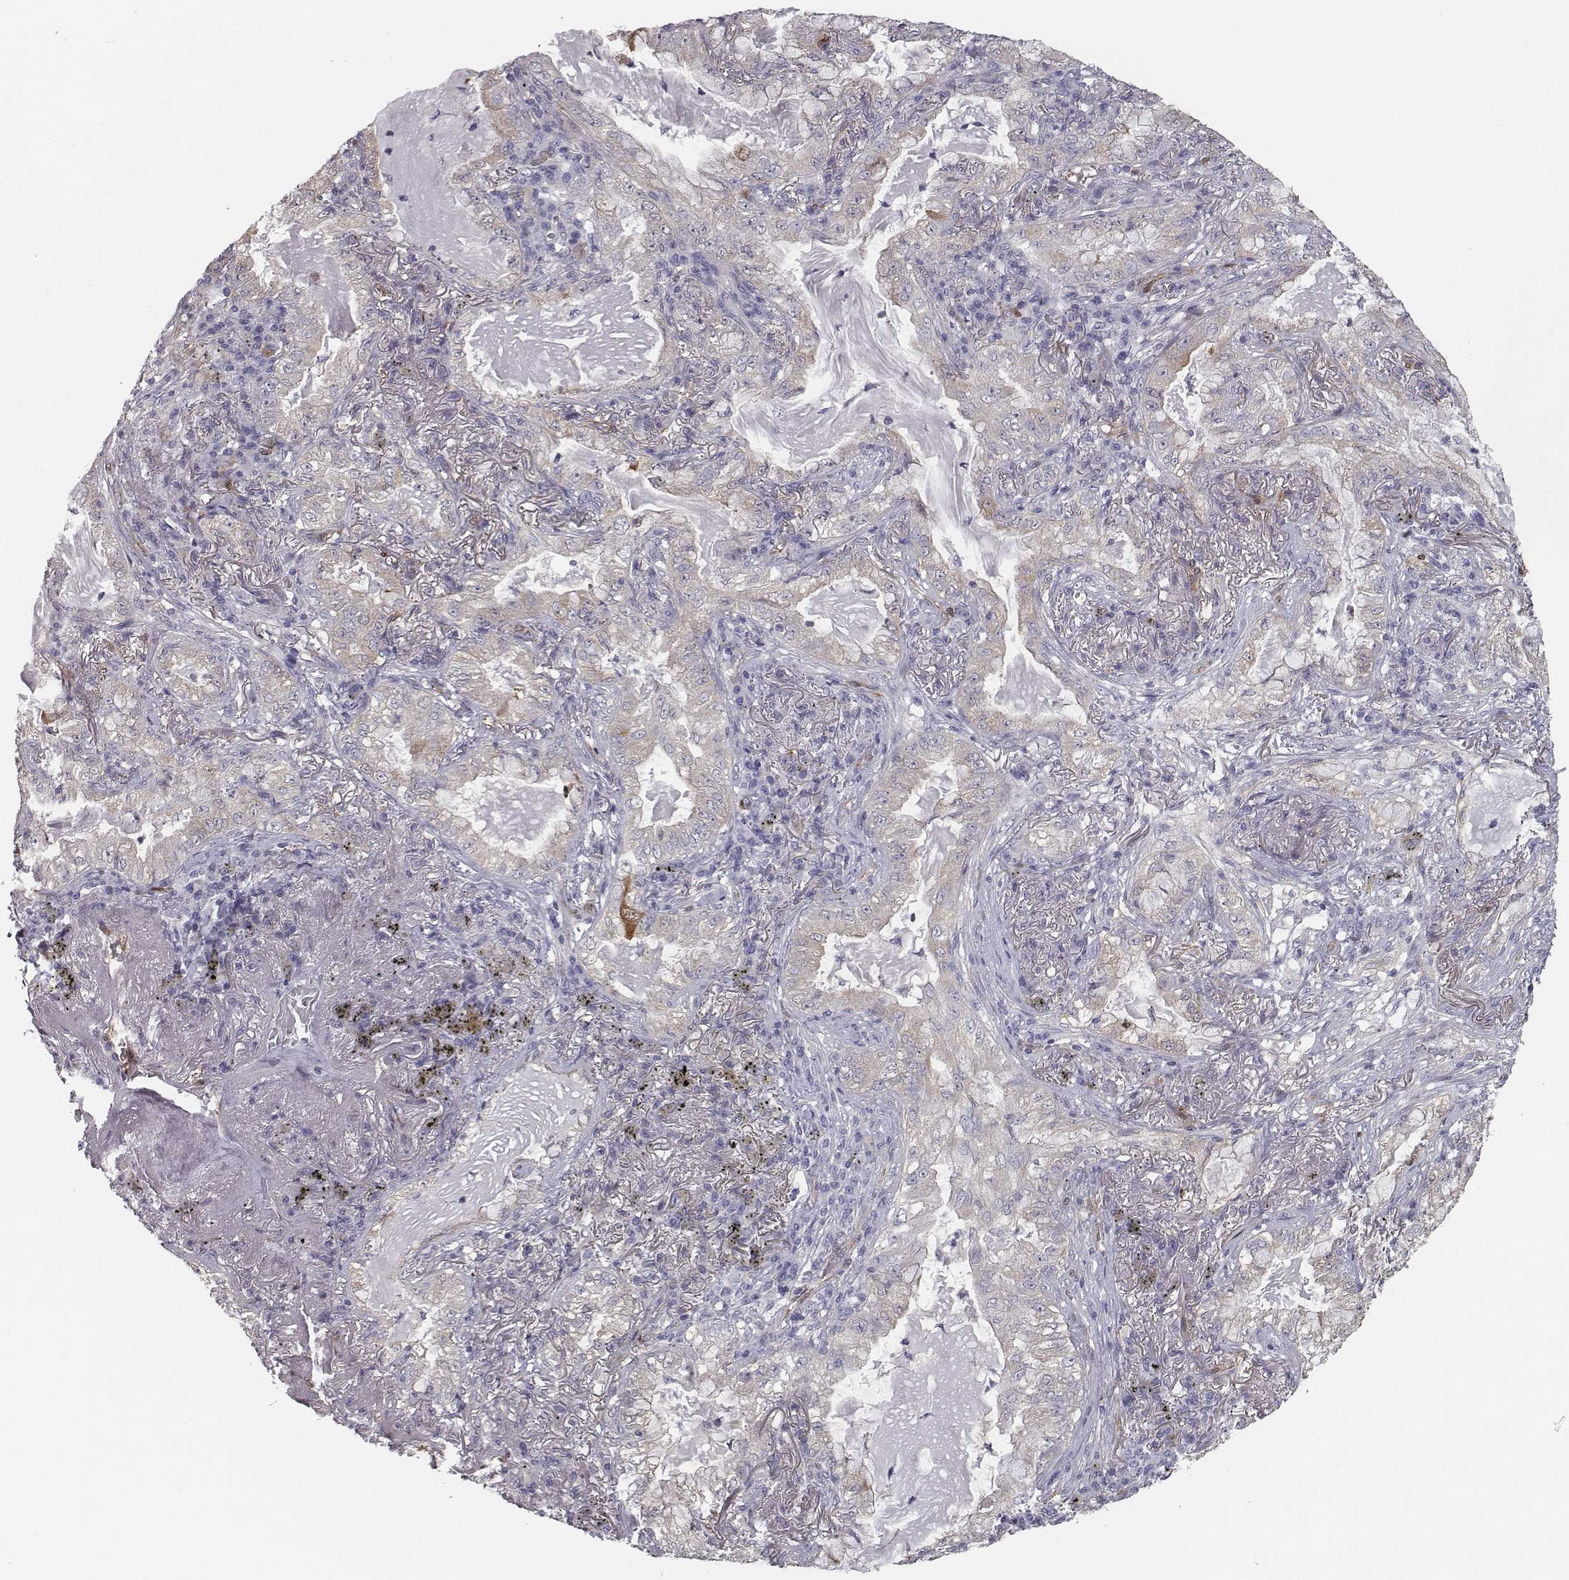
{"staining": {"intensity": "negative", "quantity": "none", "location": "none"}, "tissue": "lung cancer", "cell_type": "Tumor cells", "image_type": "cancer", "snomed": [{"axis": "morphology", "description": "Adenocarcinoma, NOS"}, {"axis": "topography", "description": "Lung"}], "caption": "Immunohistochemical staining of lung adenocarcinoma shows no significant expression in tumor cells. (DAB immunohistochemistry, high magnification).", "gene": "ISYNA1", "patient": {"sex": "female", "age": 73}}